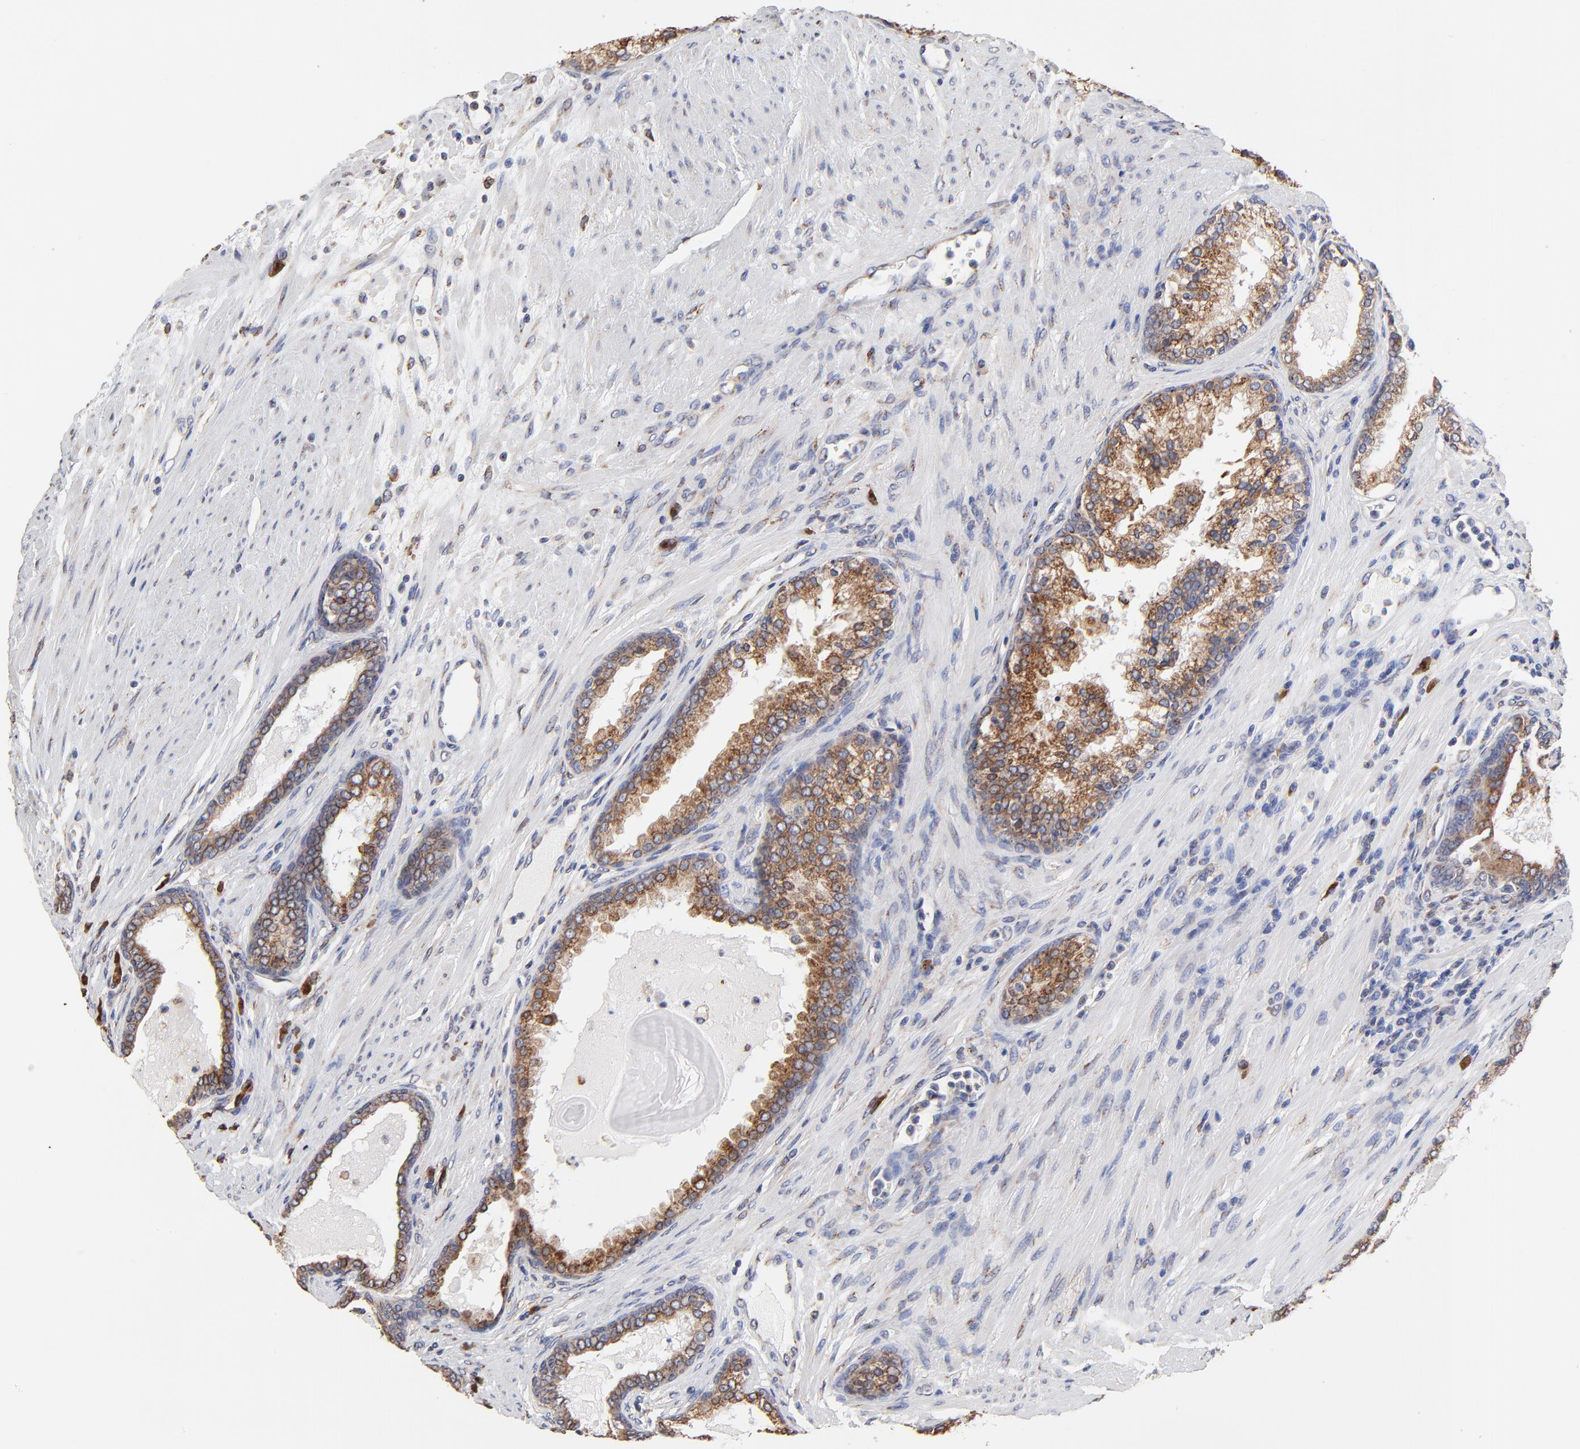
{"staining": {"intensity": "moderate", "quantity": ">75%", "location": "cytoplasmic/membranous"}, "tissue": "prostate cancer", "cell_type": "Tumor cells", "image_type": "cancer", "snomed": [{"axis": "morphology", "description": "Adenocarcinoma, Medium grade"}, {"axis": "topography", "description": "Prostate"}], "caption": "Immunohistochemical staining of human prostate adenocarcinoma (medium-grade) shows medium levels of moderate cytoplasmic/membranous staining in about >75% of tumor cells.", "gene": "LMAN1", "patient": {"sex": "male", "age": 72}}